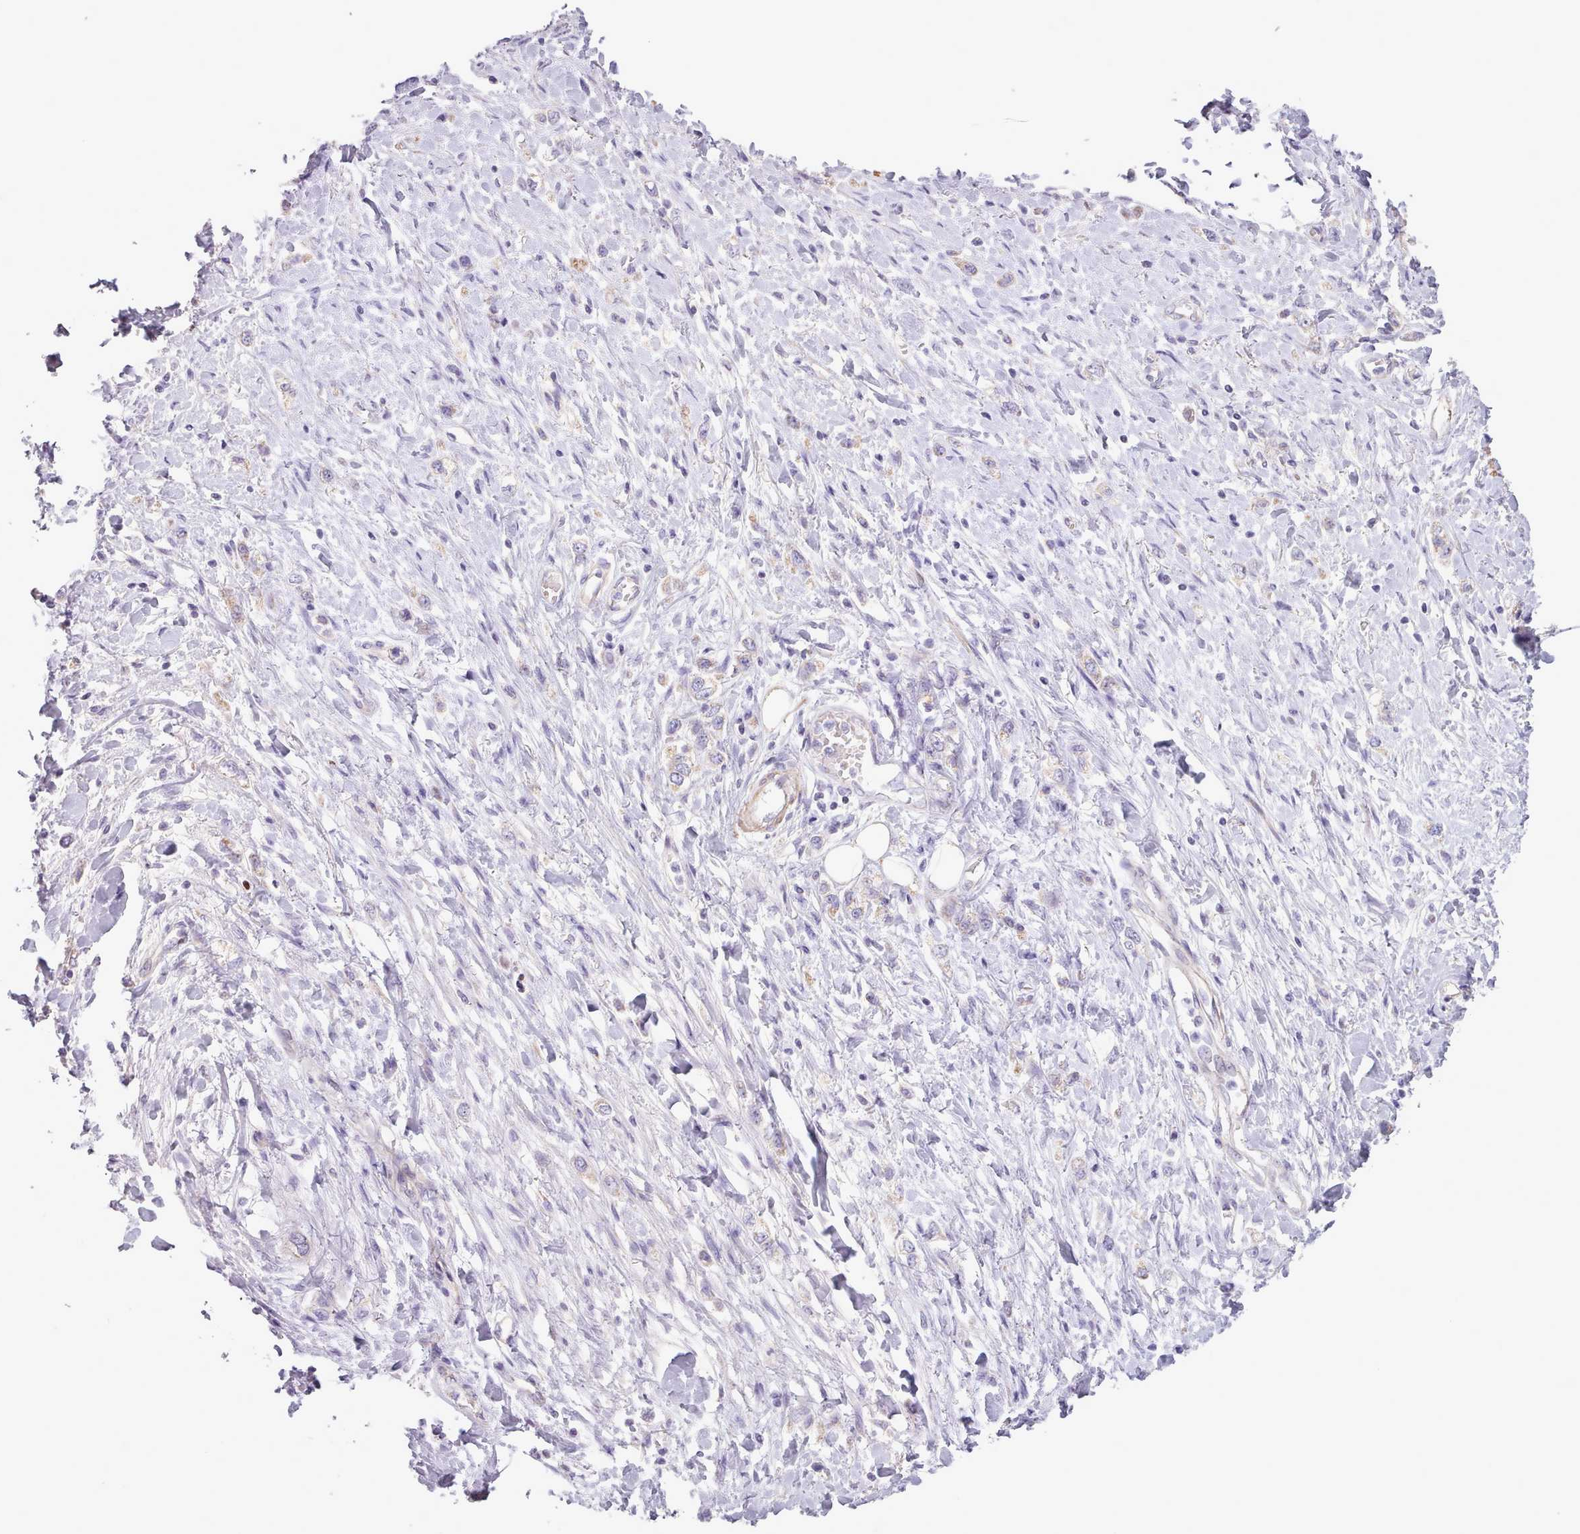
{"staining": {"intensity": "negative", "quantity": "none", "location": "none"}, "tissue": "stomach cancer", "cell_type": "Tumor cells", "image_type": "cancer", "snomed": [{"axis": "morphology", "description": "Adenocarcinoma, NOS"}, {"axis": "topography", "description": "Stomach"}], "caption": "Immunohistochemical staining of human stomach cancer (adenocarcinoma) shows no significant expression in tumor cells.", "gene": "AVL9", "patient": {"sex": "female", "age": 65}}